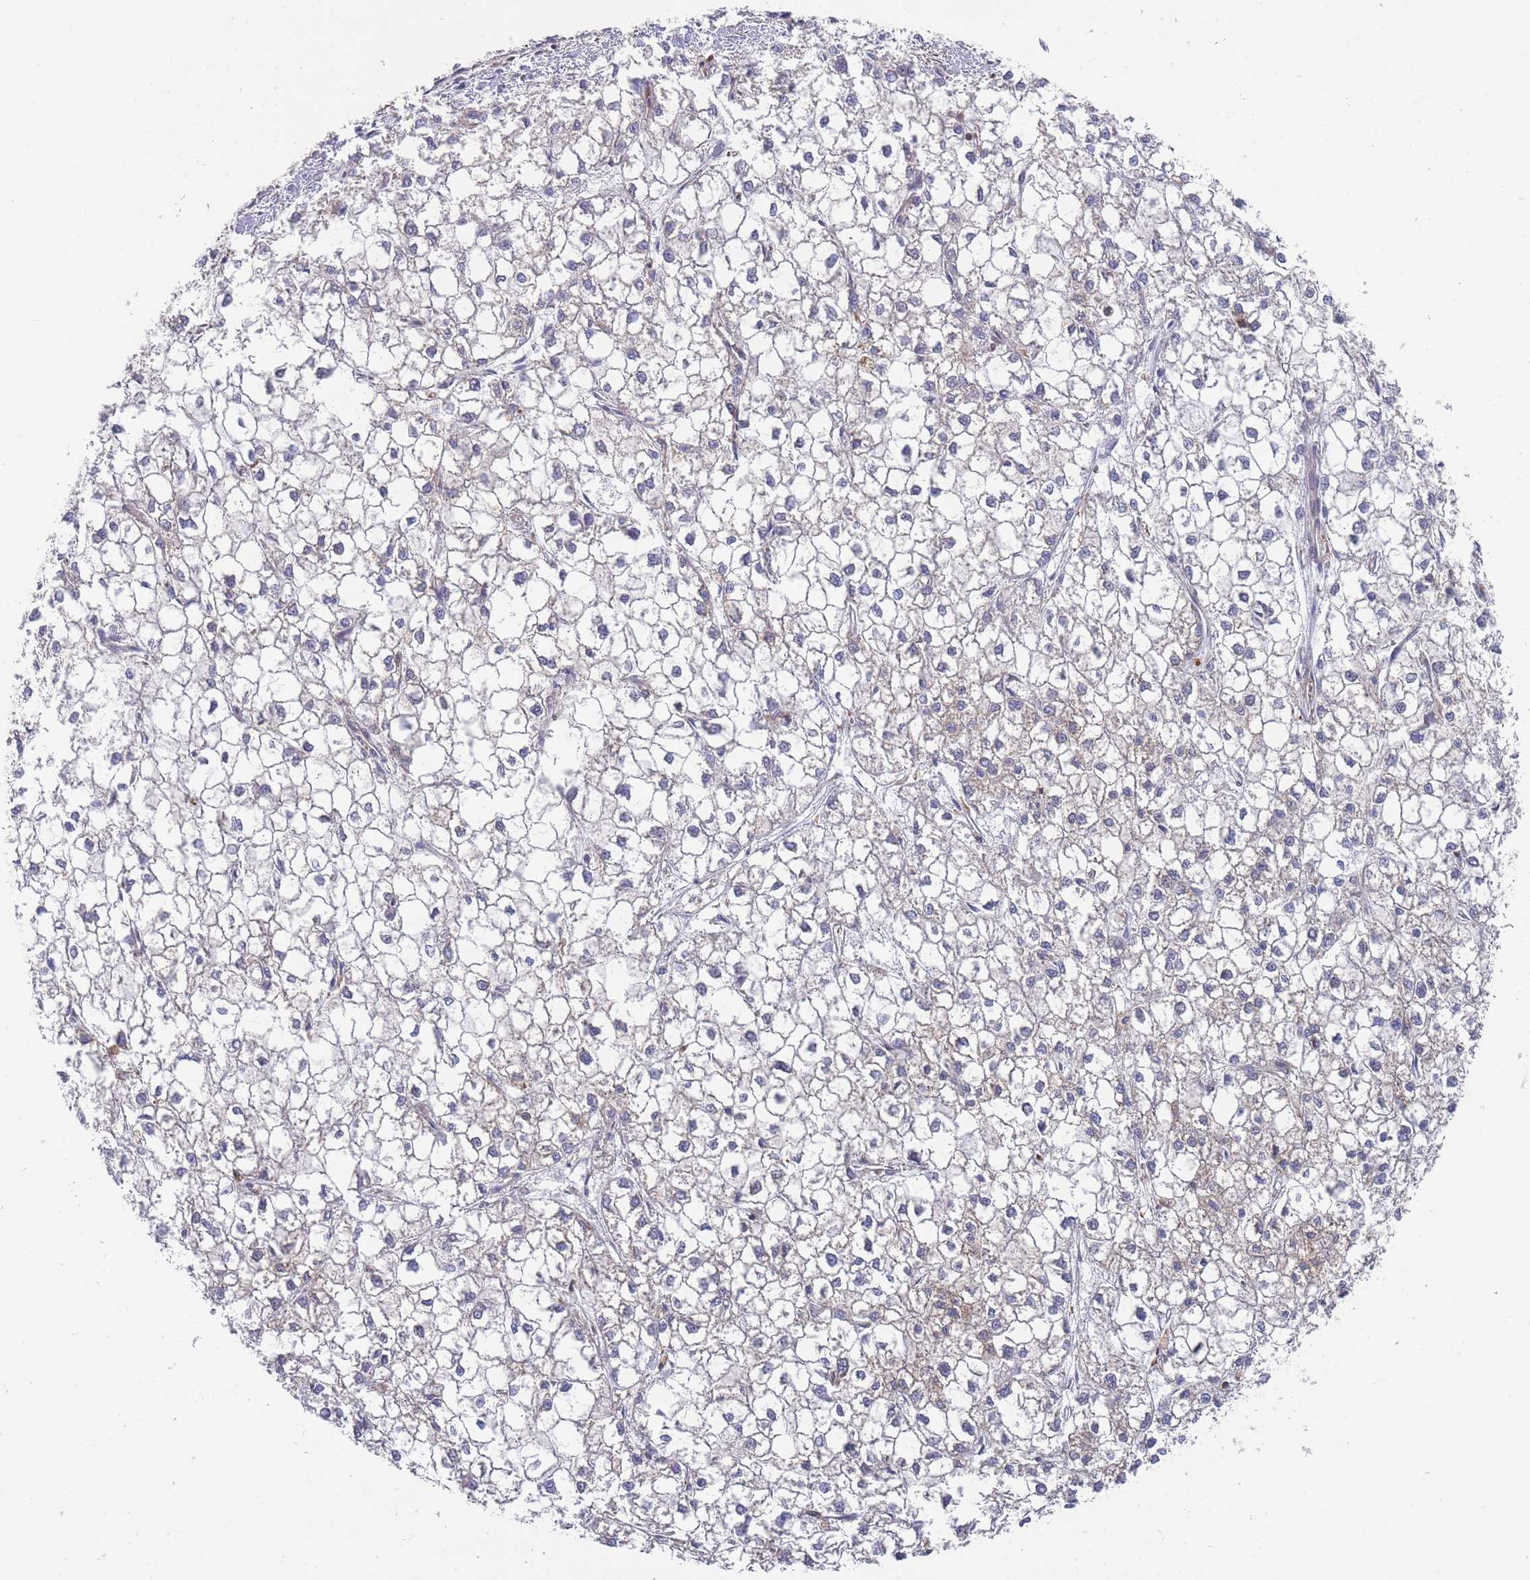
{"staining": {"intensity": "negative", "quantity": "none", "location": "none"}, "tissue": "liver cancer", "cell_type": "Tumor cells", "image_type": "cancer", "snomed": [{"axis": "morphology", "description": "Carcinoma, Hepatocellular, NOS"}, {"axis": "topography", "description": "Liver"}], "caption": "IHC micrograph of neoplastic tissue: human hepatocellular carcinoma (liver) stained with DAB (3,3'-diaminobenzidine) reveals no significant protein positivity in tumor cells. Nuclei are stained in blue.", "gene": "SCCPDH", "patient": {"sex": "female", "age": 43}}